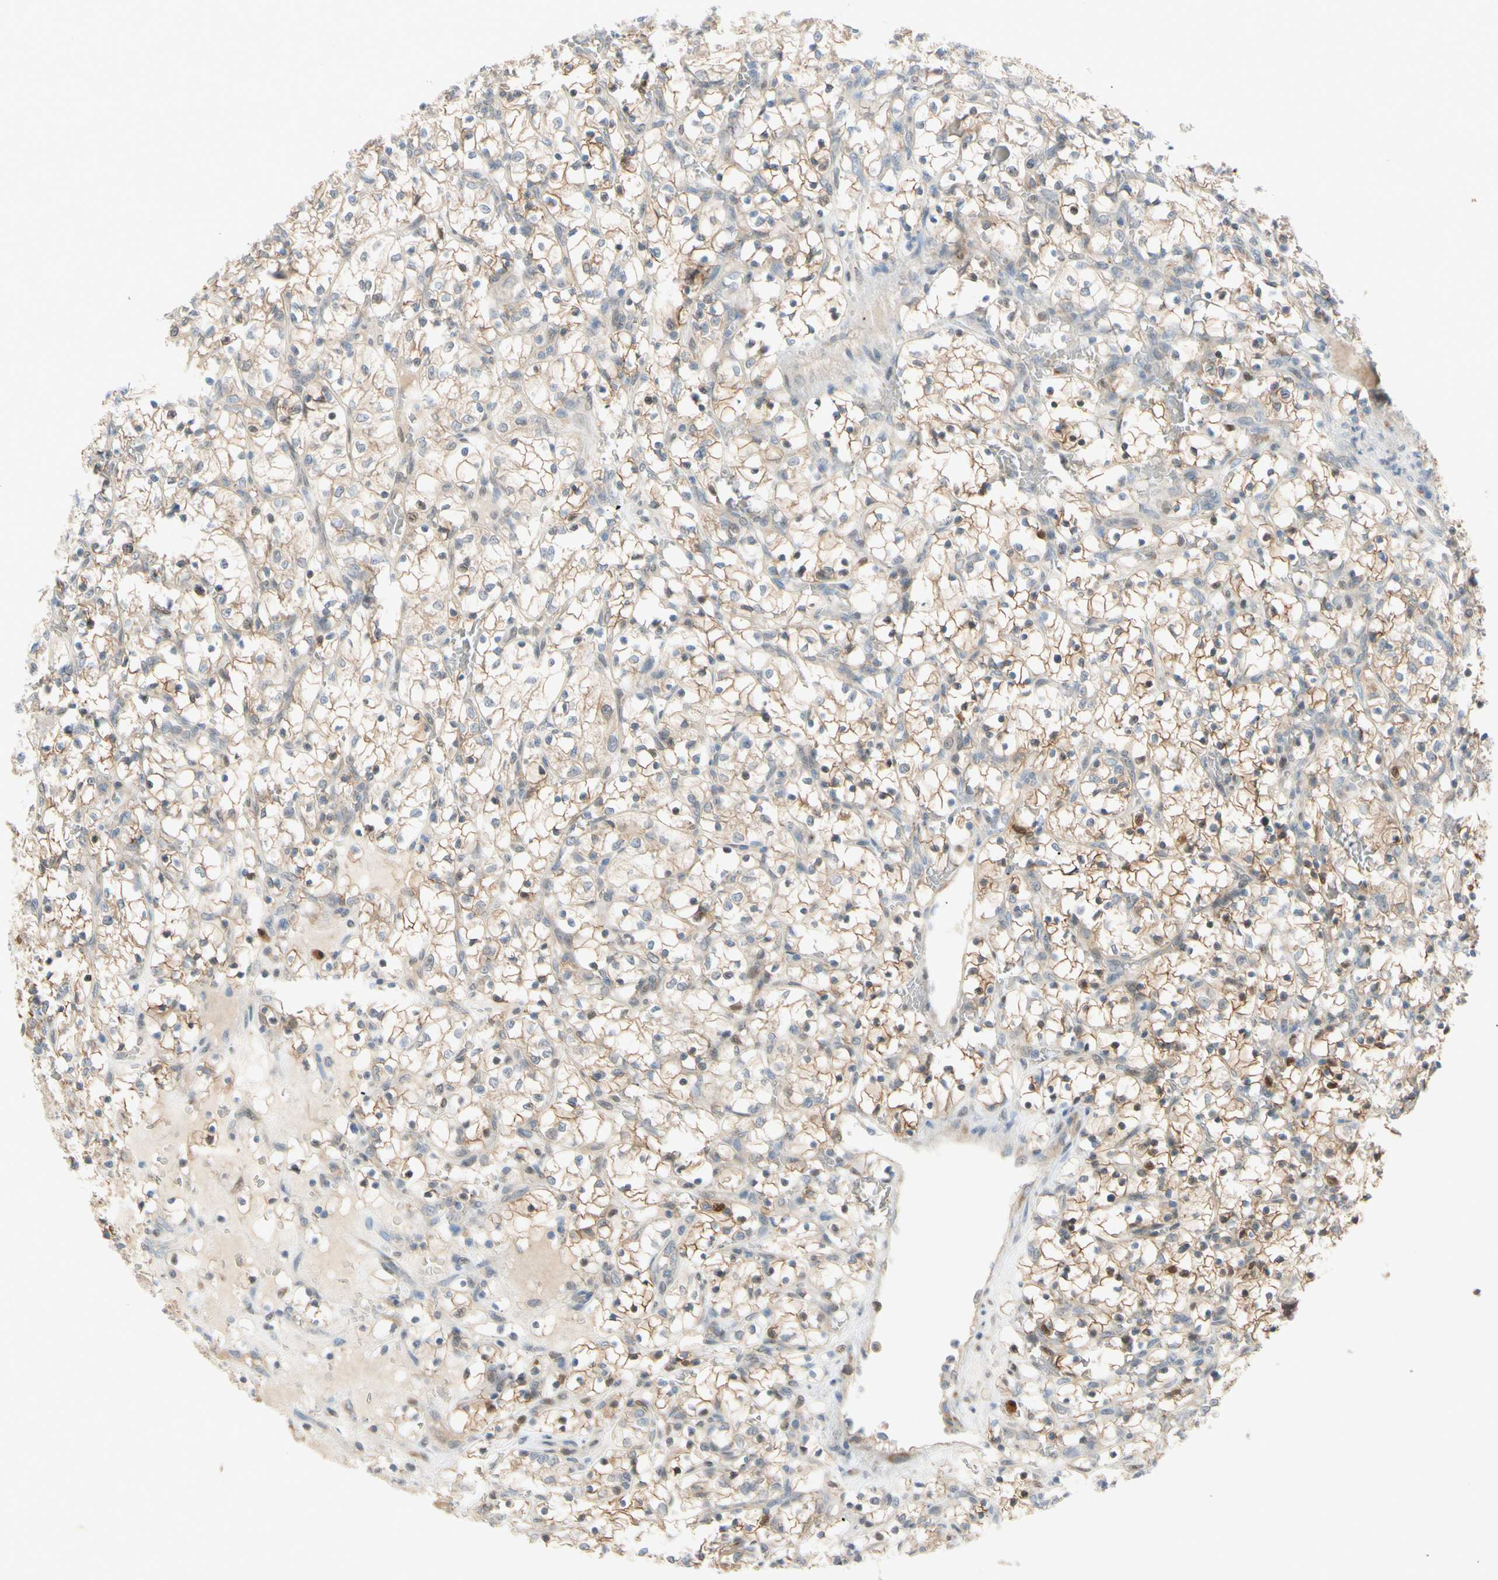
{"staining": {"intensity": "weak", "quantity": "25%-75%", "location": "cytoplasmic/membranous,nuclear"}, "tissue": "renal cancer", "cell_type": "Tumor cells", "image_type": "cancer", "snomed": [{"axis": "morphology", "description": "Adenocarcinoma, NOS"}, {"axis": "topography", "description": "Kidney"}], "caption": "Renal cancer stained with a protein marker exhibits weak staining in tumor cells.", "gene": "PTTG1", "patient": {"sex": "female", "age": 69}}